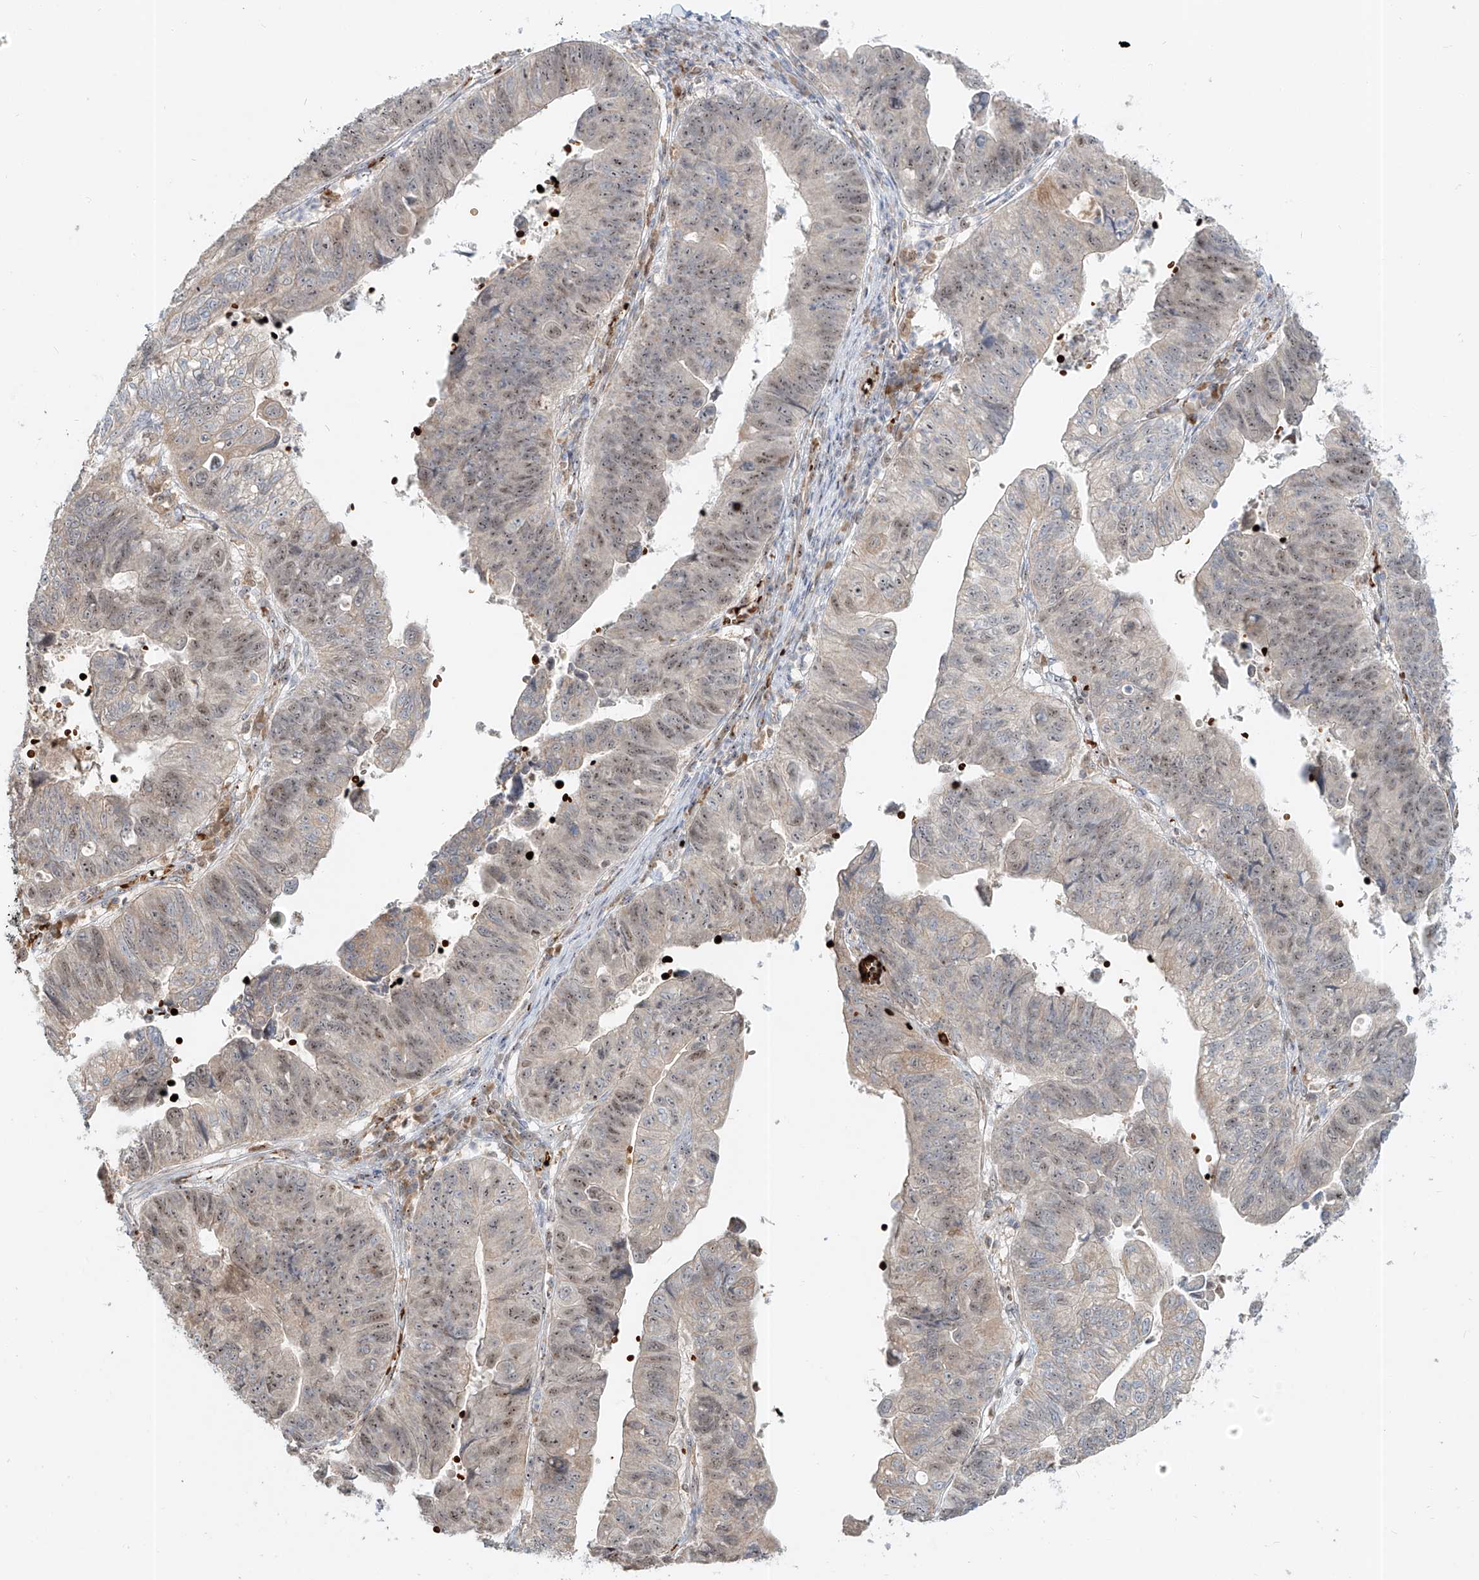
{"staining": {"intensity": "moderate", "quantity": "25%-75%", "location": "cytoplasmic/membranous,nuclear"}, "tissue": "stomach cancer", "cell_type": "Tumor cells", "image_type": "cancer", "snomed": [{"axis": "morphology", "description": "Adenocarcinoma, NOS"}, {"axis": "topography", "description": "Stomach"}], "caption": "DAB immunohistochemical staining of human adenocarcinoma (stomach) shows moderate cytoplasmic/membranous and nuclear protein staining in about 25%-75% of tumor cells.", "gene": "FGD2", "patient": {"sex": "male", "age": 59}}